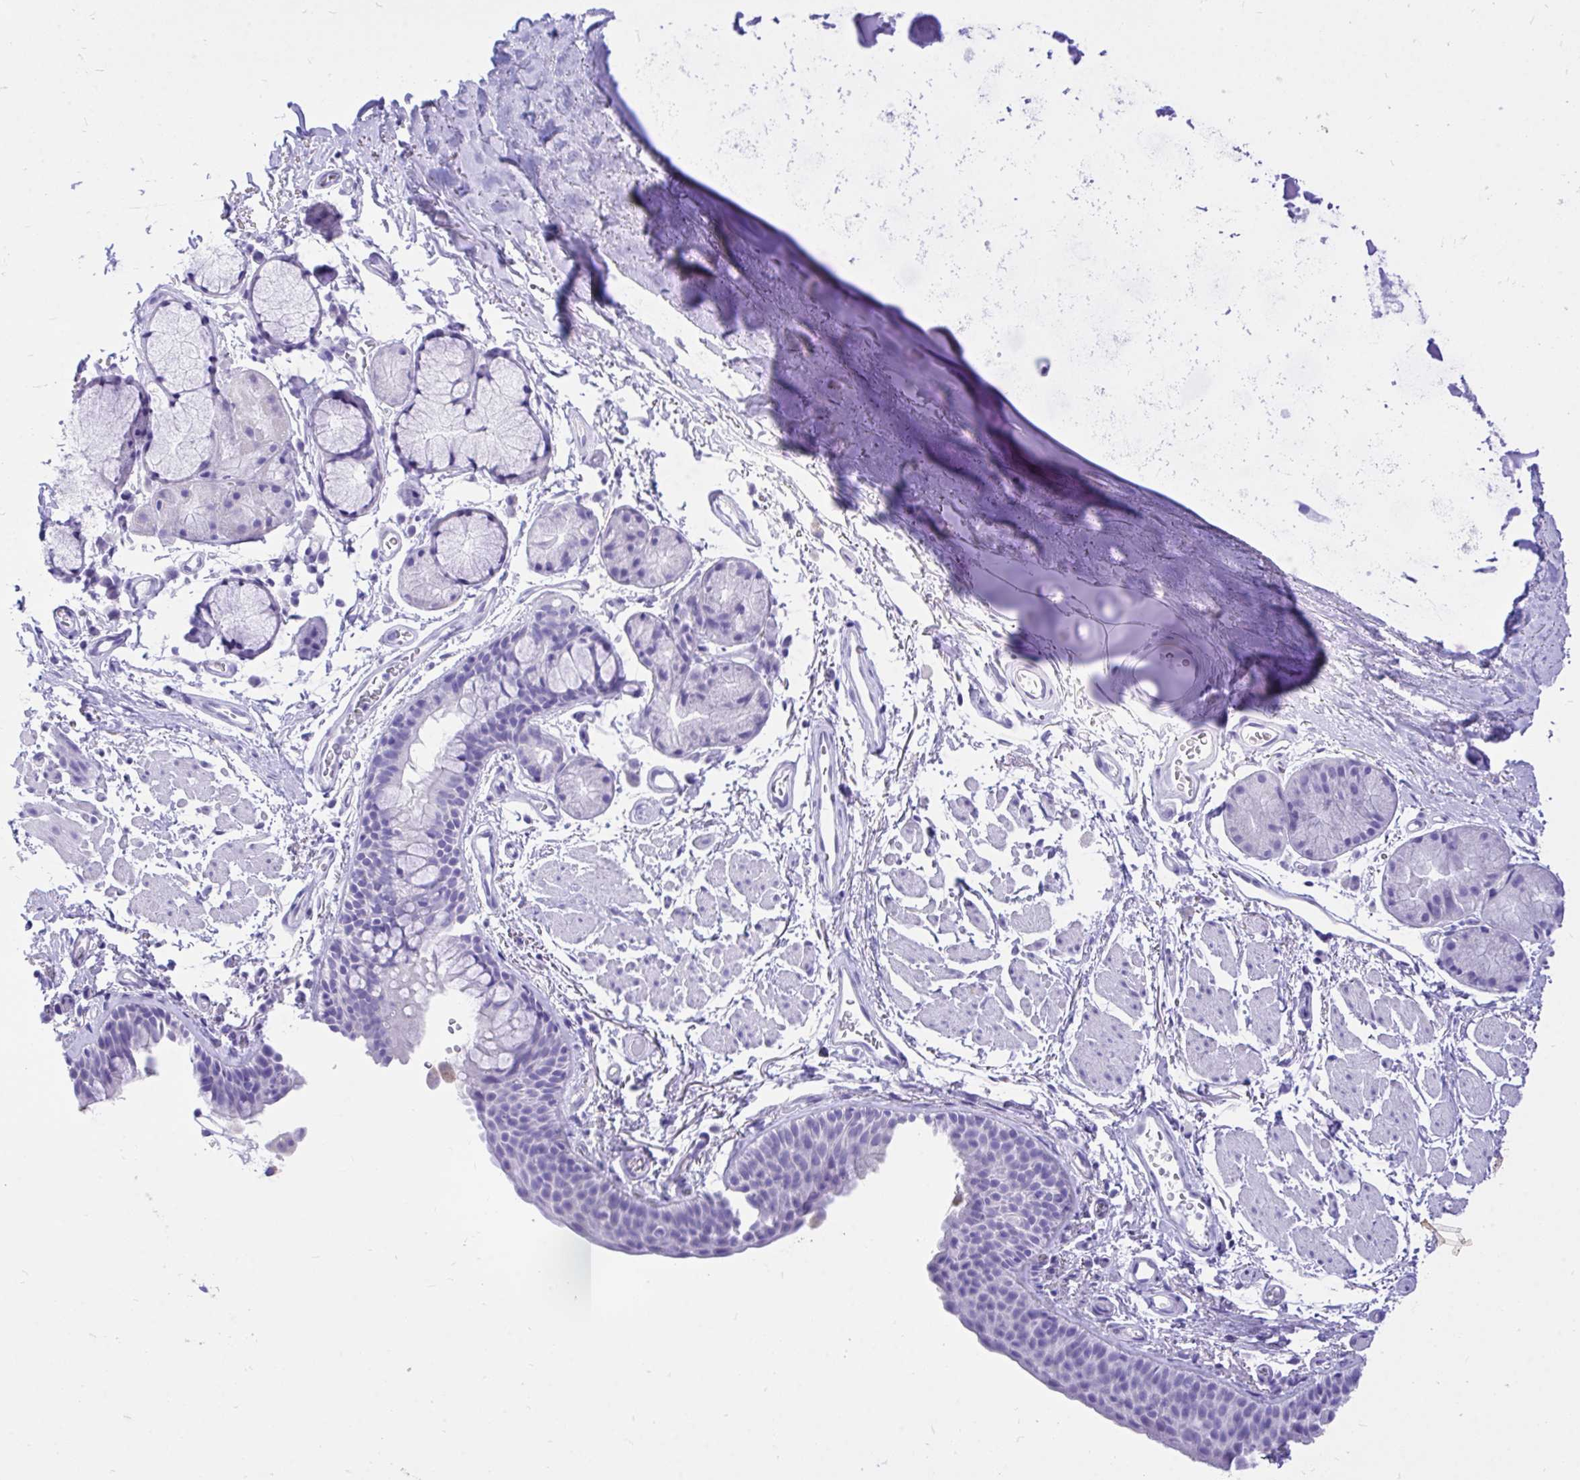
{"staining": {"intensity": "negative", "quantity": "none", "location": "none"}, "tissue": "bronchus", "cell_type": "Respiratory epithelial cells", "image_type": "normal", "snomed": [{"axis": "morphology", "description": "Normal tissue, NOS"}, {"axis": "topography", "description": "Cartilage tissue"}, {"axis": "topography", "description": "Bronchus"}], "caption": "Protein analysis of benign bronchus demonstrates no significant expression in respiratory epithelial cells. (Stains: DAB immunohistochemistry (IHC) with hematoxylin counter stain, Microscopy: brightfield microscopy at high magnification).", "gene": "MON1A", "patient": {"sex": "female", "age": 79}}